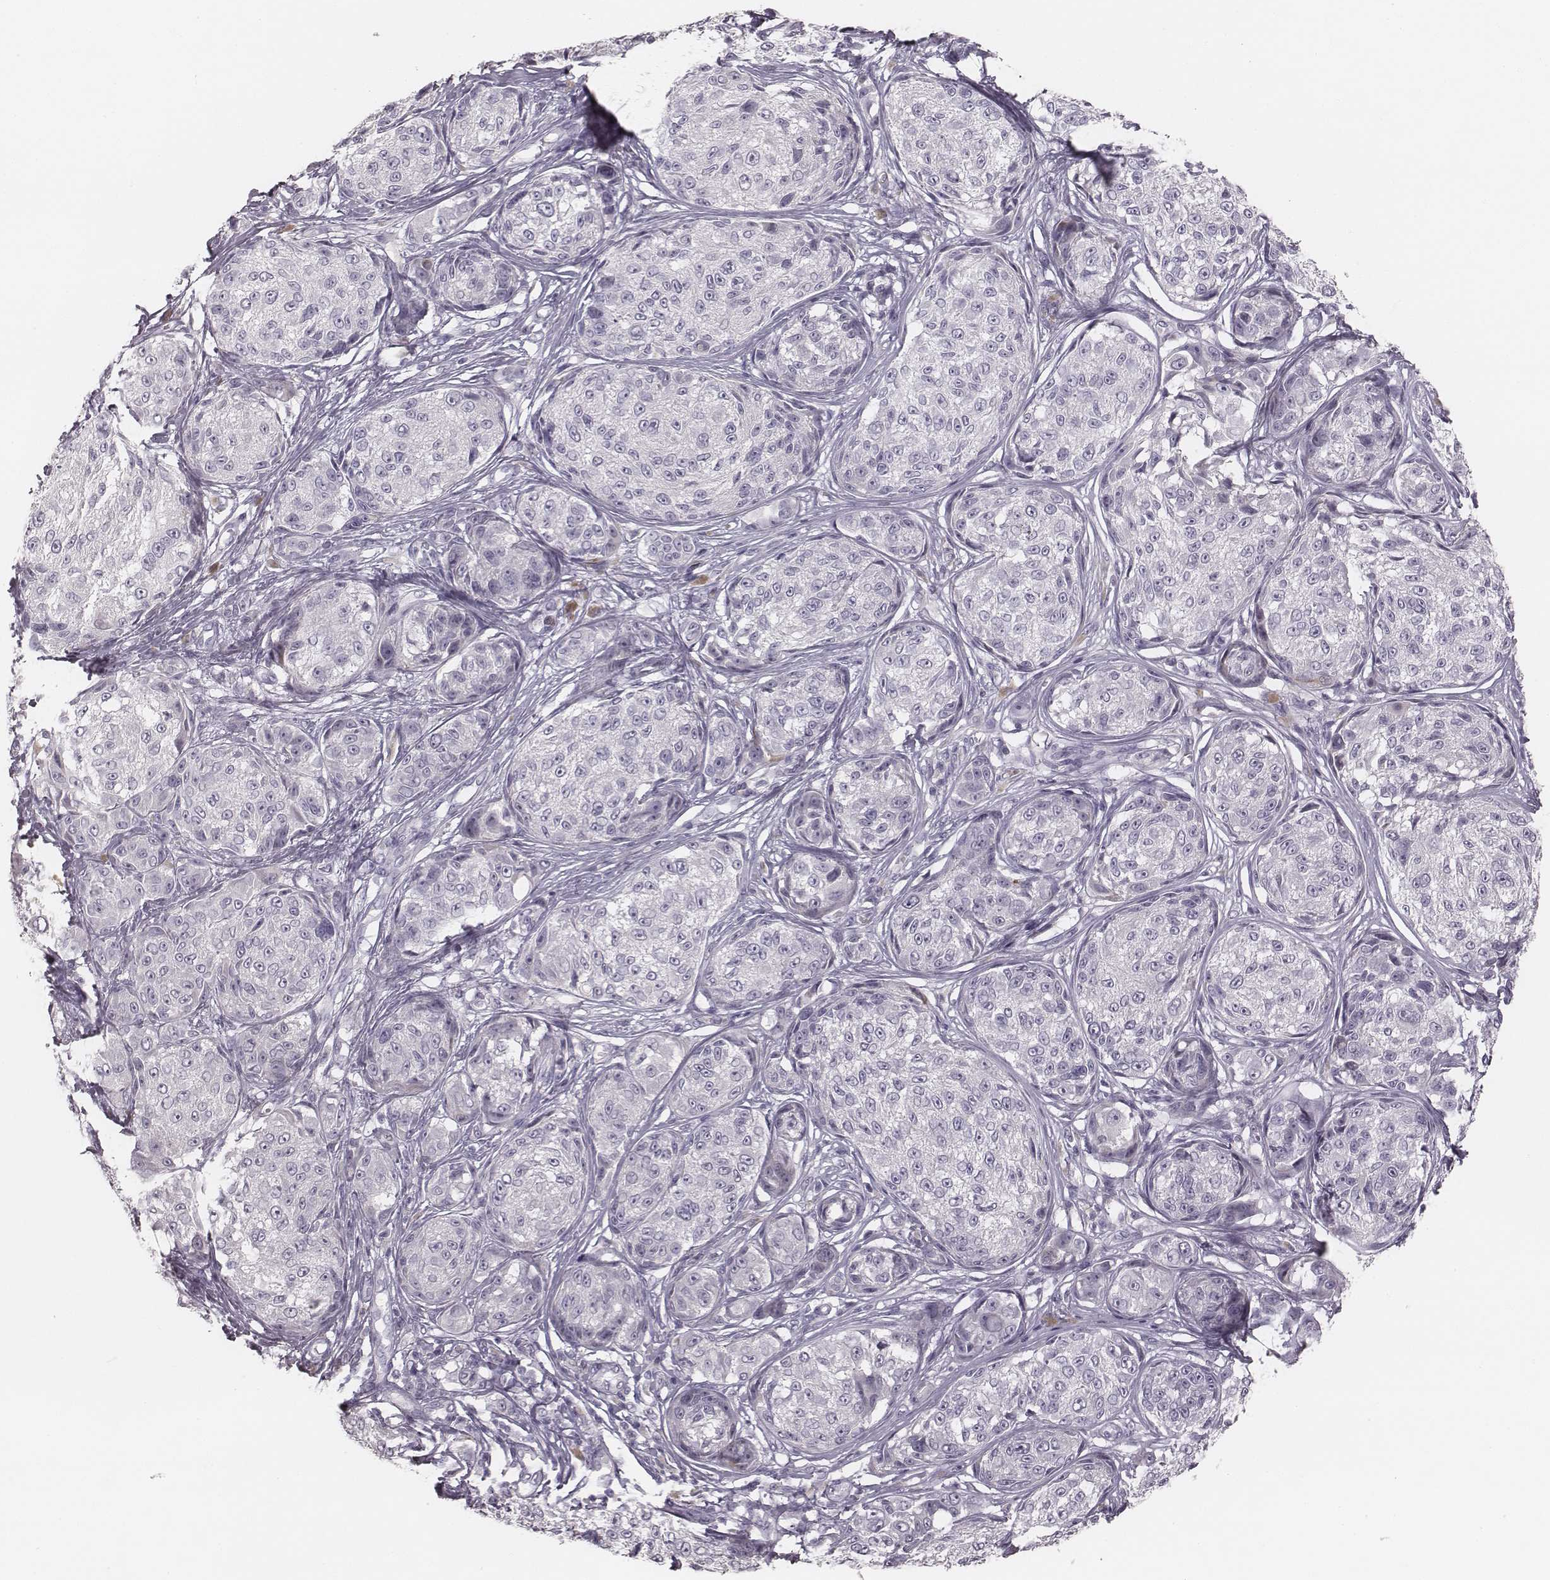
{"staining": {"intensity": "negative", "quantity": "none", "location": "none"}, "tissue": "melanoma", "cell_type": "Tumor cells", "image_type": "cancer", "snomed": [{"axis": "morphology", "description": "Malignant melanoma, NOS"}, {"axis": "topography", "description": "Skin"}], "caption": "Malignant melanoma was stained to show a protein in brown. There is no significant expression in tumor cells.", "gene": "SPA17", "patient": {"sex": "male", "age": 61}}